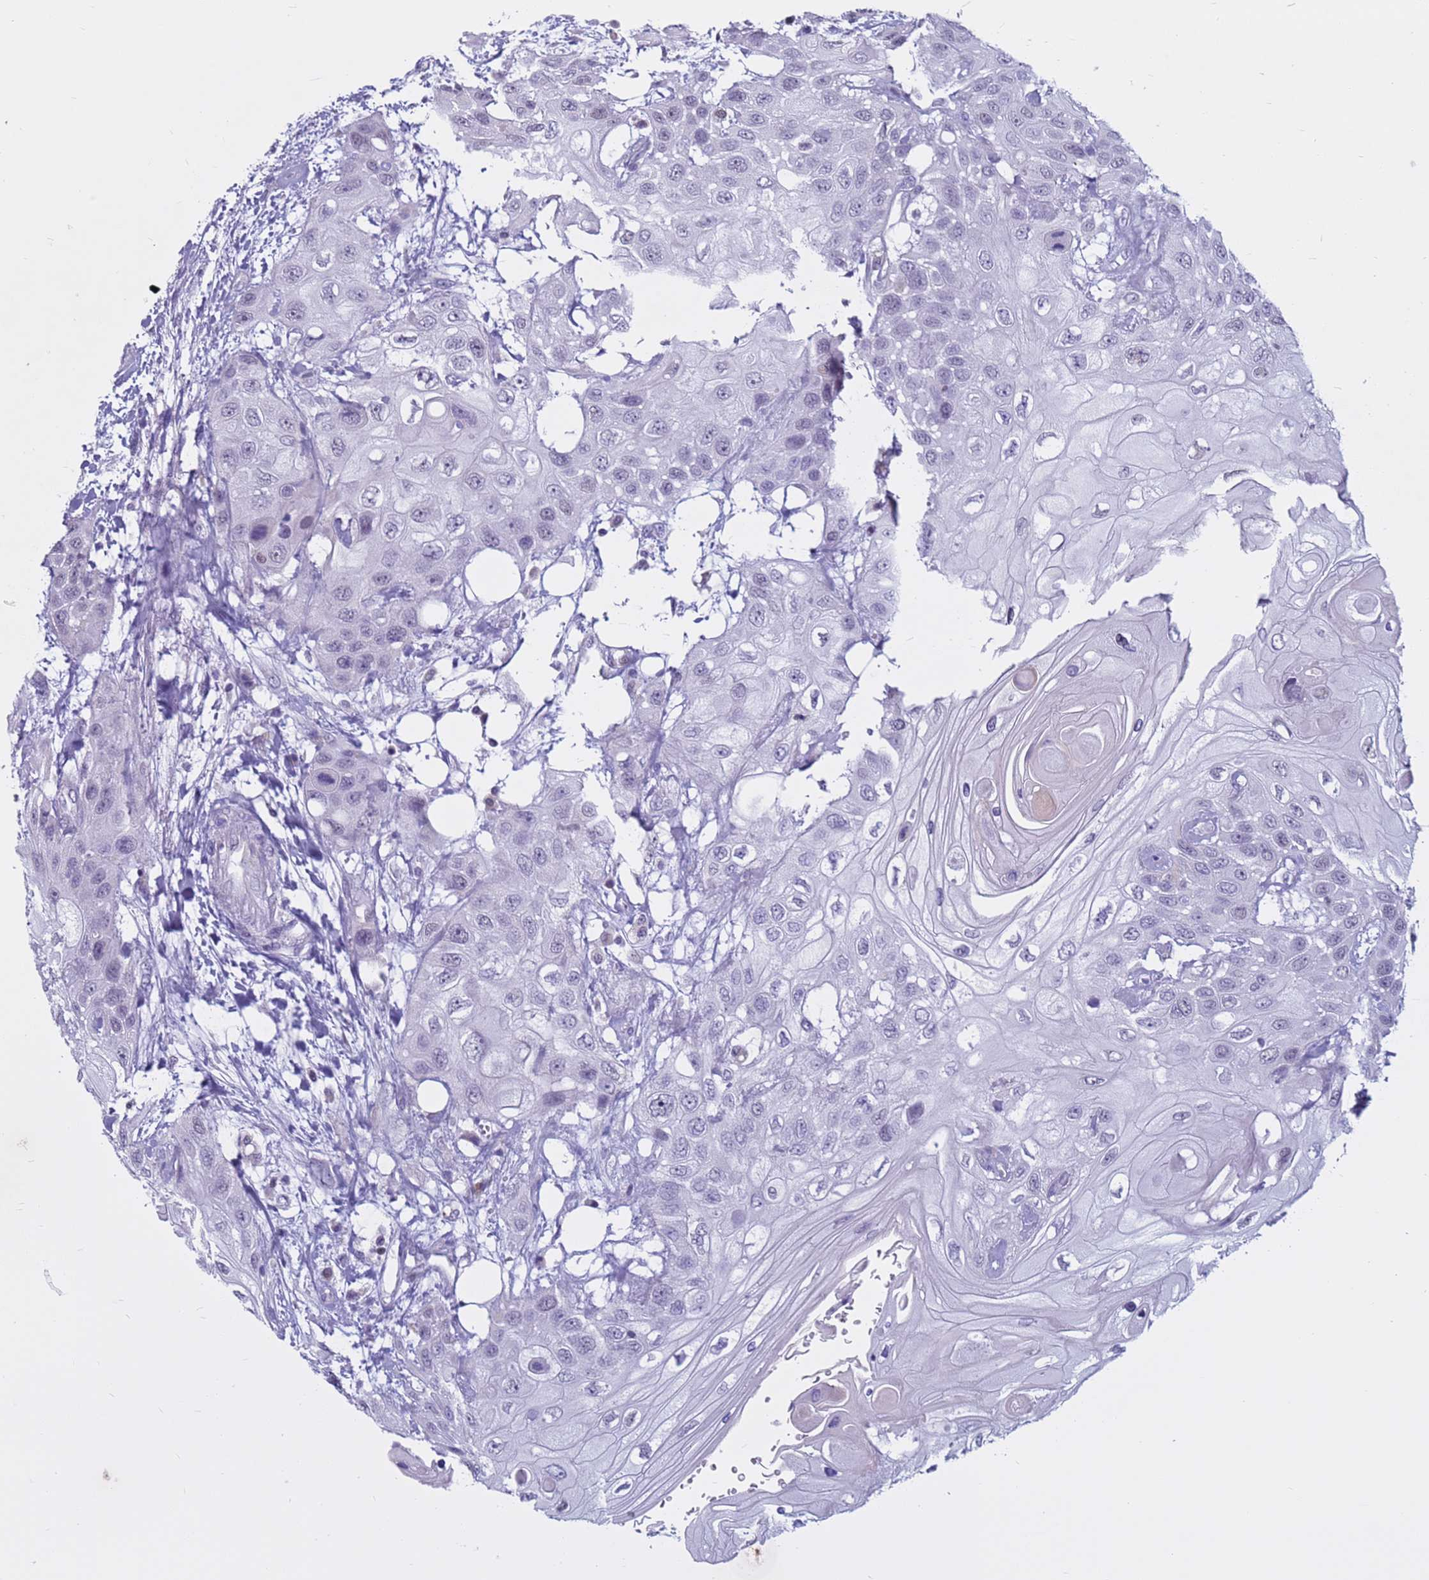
{"staining": {"intensity": "negative", "quantity": "none", "location": "none"}, "tissue": "head and neck cancer", "cell_type": "Tumor cells", "image_type": "cancer", "snomed": [{"axis": "morphology", "description": "Squamous cell carcinoma, NOS"}, {"axis": "topography", "description": "Head-Neck"}], "caption": "Immunohistochemistry image of neoplastic tissue: squamous cell carcinoma (head and neck) stained with DAB reveals no significant protein positivity in tumor cells.", "gene": "CDK2AP2", "patient": {"sex": "female", "age": 43}}